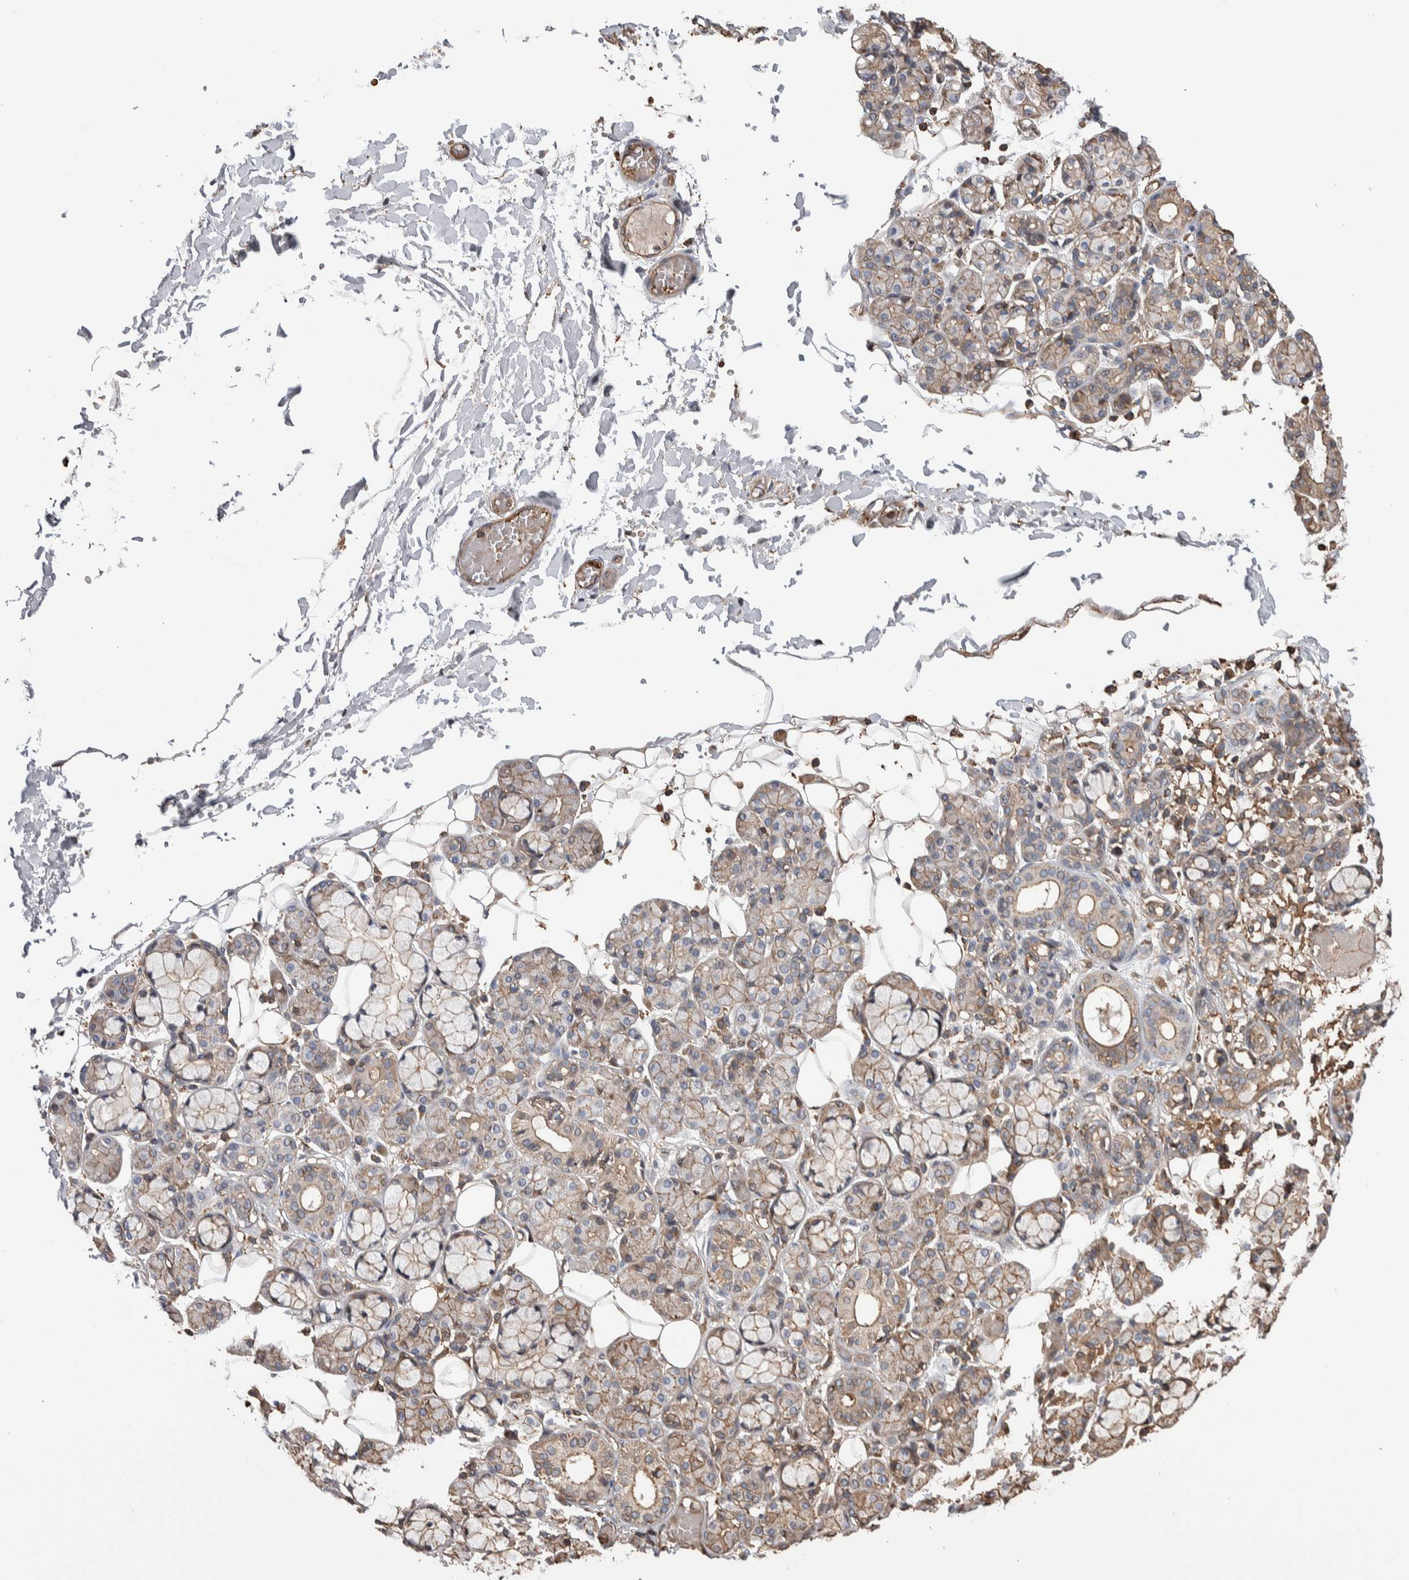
{"staining": {"intensity": "weak", "quantity": ">75%", "location": "cytoplasmic/membranous"}, "tissue": "salivary gland", "cell_type": "Glandular cells", "image_type": "normal", "snomed": [{"axis": "morphology", "description": "Normal tissue, NOS"}, {"axis": "topography", "description": "Salivary gland"}], "caption": "Normal salivary gland exhibits weak cytoplasmic/membranous expression in about >75% of glandular cells (brown staining indicates protein expression, while blue staining denotes nuclei)..", "gene": "ENPP2", "patient": {"sex": "male", "age": 63}}